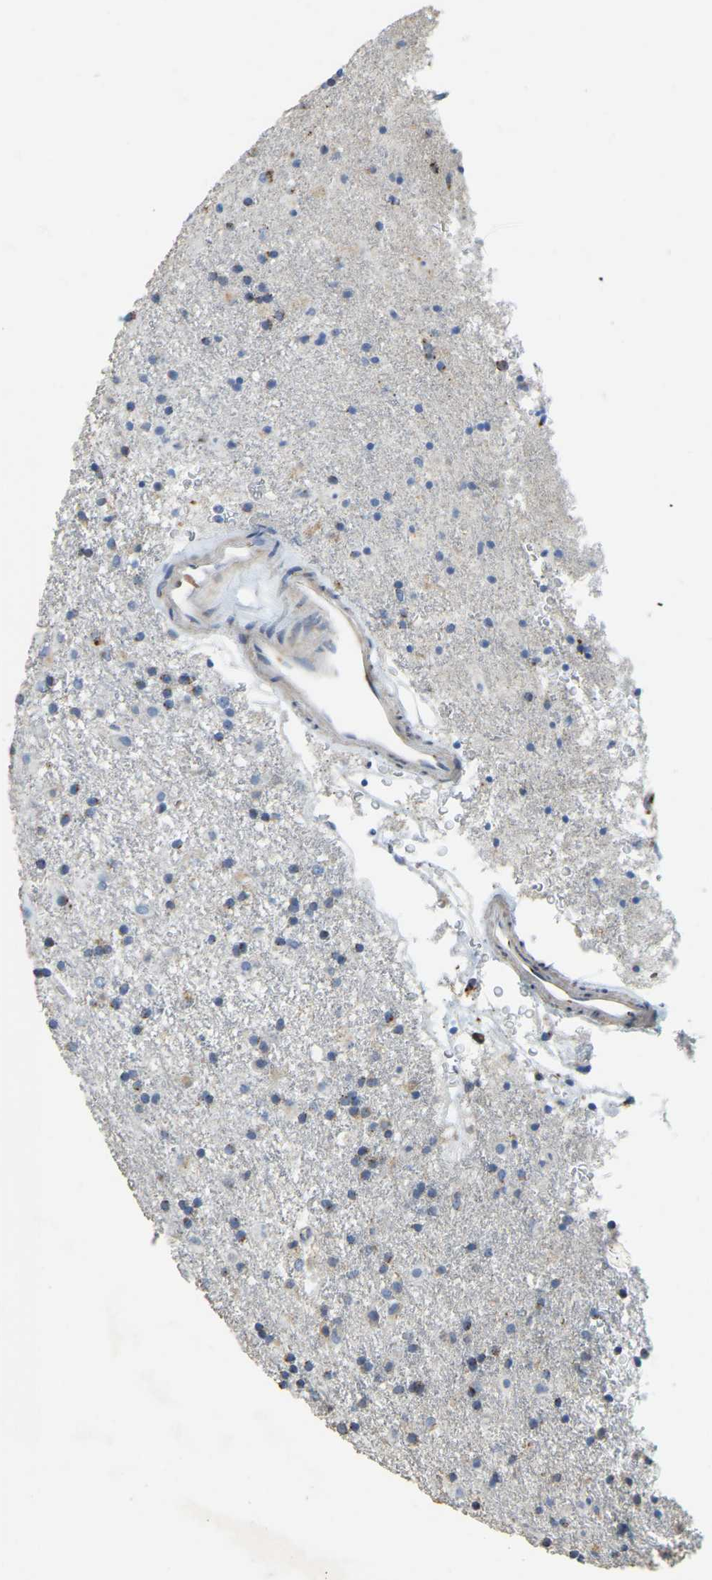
{"staining": {"intensity": "negative", "quantity": "none", "location": "none"}, "tissue": "glioma", "cell_type": "Tumor cells", "image_type": "cancer", "snomed": [{"axis": "morphology", "description": "Glioma, malignant, Low grade"}, {"axis": "topography", "description": "Brain"}], "caption": "DAB (3,3'-diaminobenzidine) immunohistochemical staining of human glioma demonstrates no significant expression in tumor cells.", "gene": "FAM174A", "patient": {"sex": "male", "age": 65}}